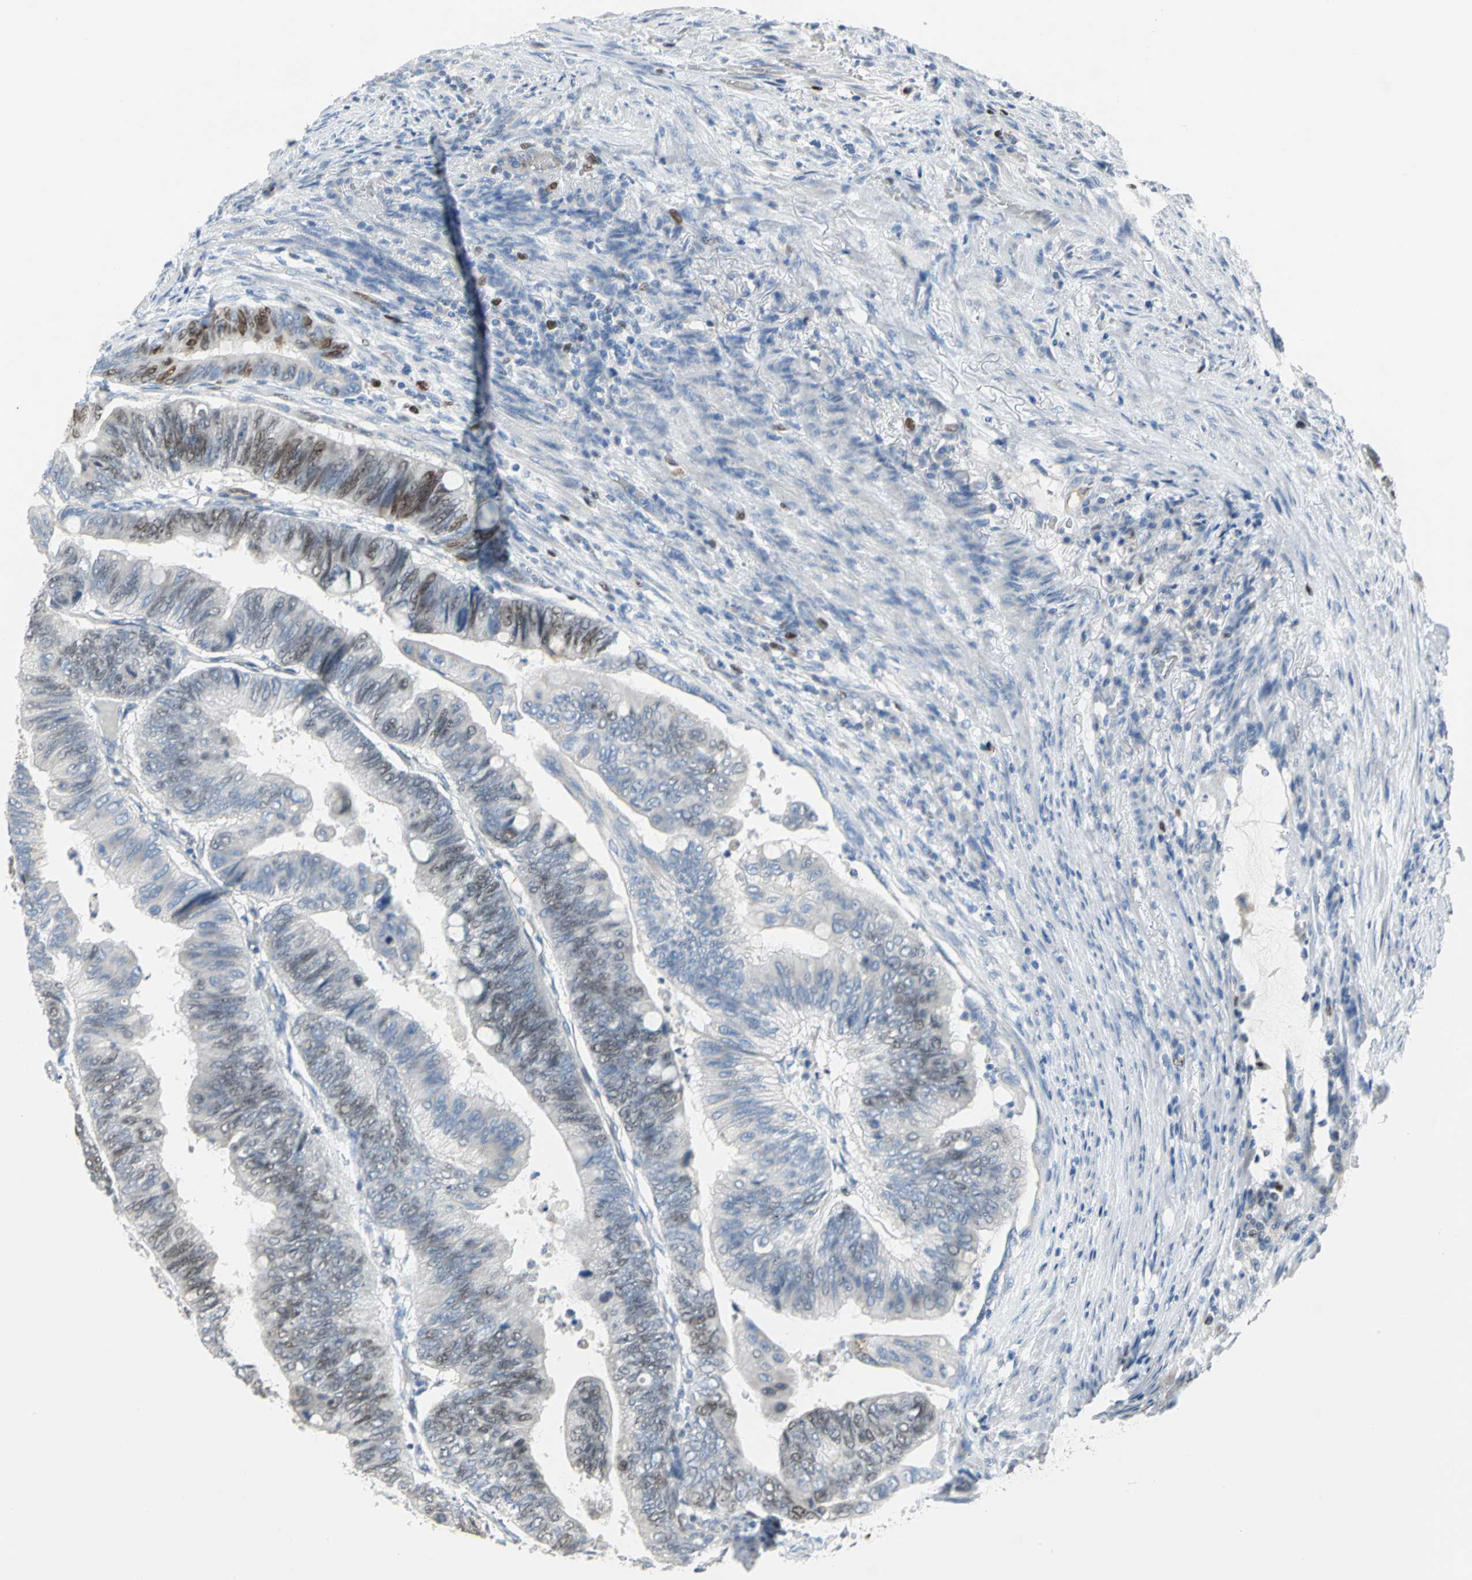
{"staining": {"intensity": "strong", "quantity": "25%-75%", "location": "nuclear"}, "tissue": "colorectal cancer", "cell_type": "Tumor cells", "image_type": "cancer", "snomed": [{"axis": "morphology", "description": "Normal tissue, NOS"}, {"axis": "morphology", "description": "Adenocarcinoma, NOS"}, {"axis": "topography", "description": "Rectum"}, {"axis": "topography", "description": "Peripheral nerve tissue"}], "caption": "Colorectal cancer (adenocarcinoma) stained with IHC exhibits strong nuclear staining in about 25%-75% of tumor cells. (Brightfield microscopy of DAB IHC at high magnification).", "gene": "MCM4", "patient": {"sex": "male", "age": 92}}